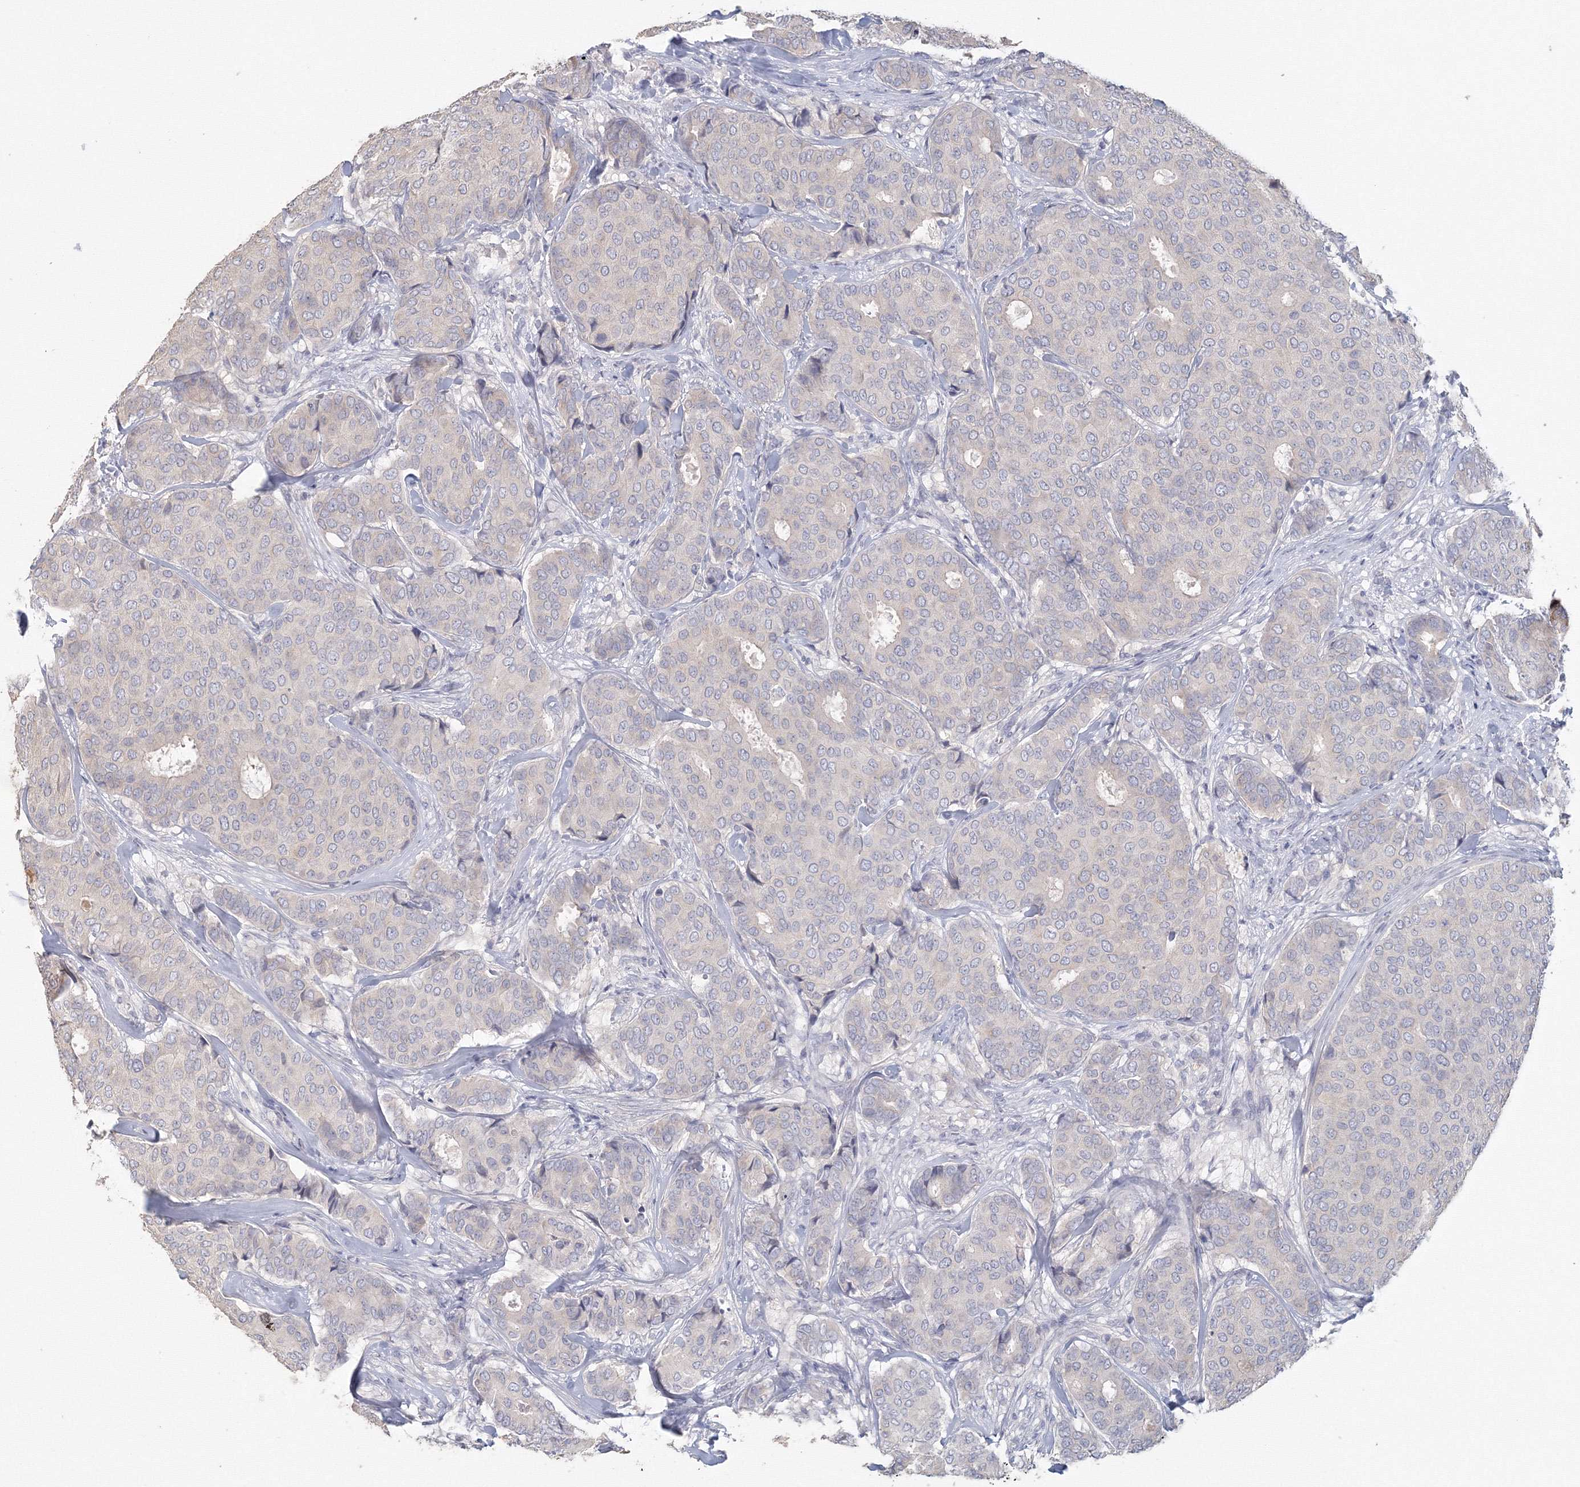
{"staining": {"intensity": "negative", "quantity": "none", "location": "none"}, "tissue": "breast cancer", "cell_type": "Tumor cells", "image_type": "cancer", "snomed": [{"axis": "morphology", "description": "Duct carcinoma"}, {"axis": "topography", "description": "Breast"}], "caption": "IHC histopathology image of neoplastic tissue: invasive ductal carcinoma (breast) stained with DAB exhibits no significant protein expression in tumor cells.", "gene": "TACC2", "patient": {"sex": "female", "age": 75}}